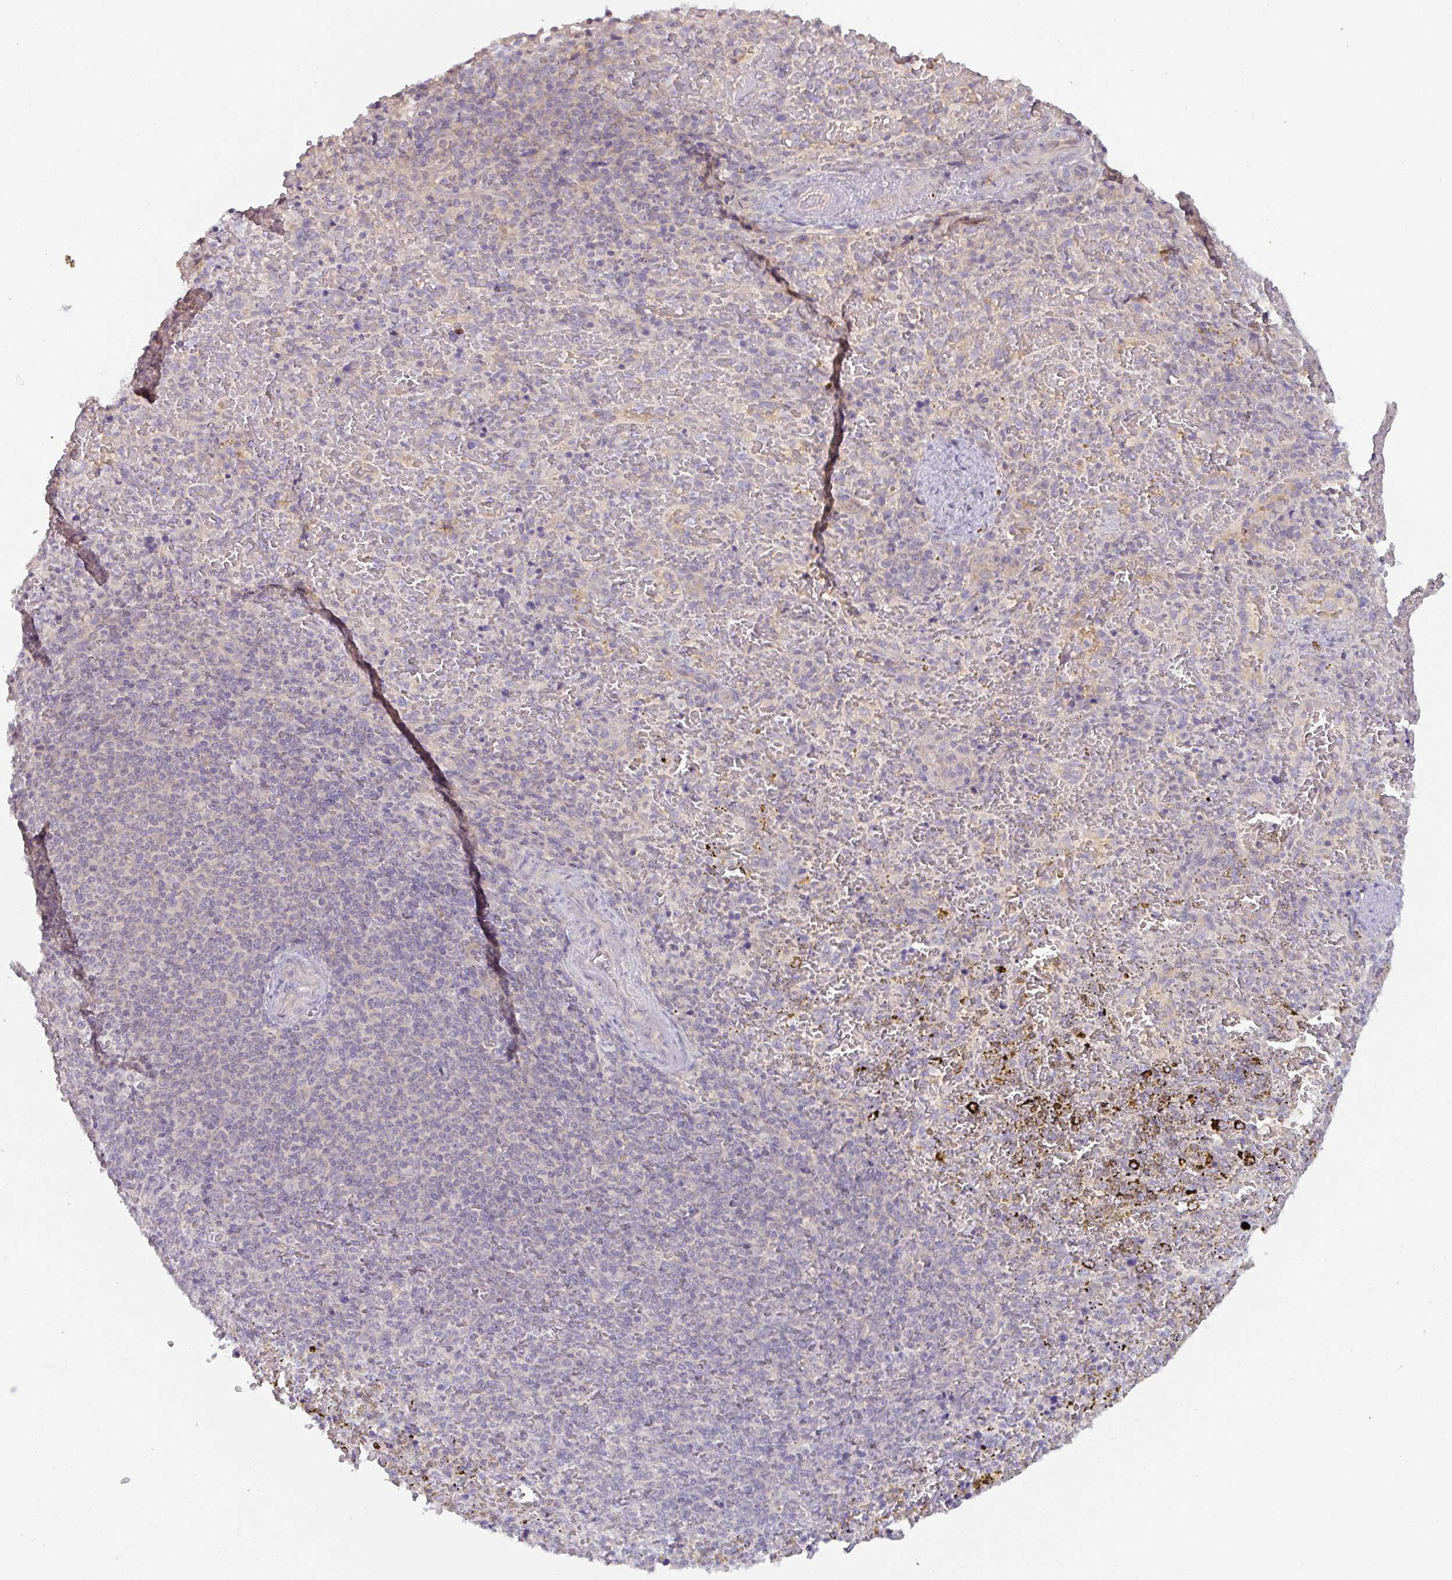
{"staining": {"intensity": "weak", "quantity": "<25%", "location": "cytoplasmic/membranous"}, "tissue": "spleen", "cell_type": "Cells in red pulp", "image_type": "normal", "snomed": [{"axis": "morphology", "description": "Normal tissue, NOS"}, {"axis": "topography", "description": "Spleen"}], "caption": "A high-resolution image shows immunohistochemistry (IHC) staining of unremarkable spleen, which shows no significant positivity in cells in red pulp.", "gene": "GSTM1", "patient": {"sex": "female", "age": 50}}